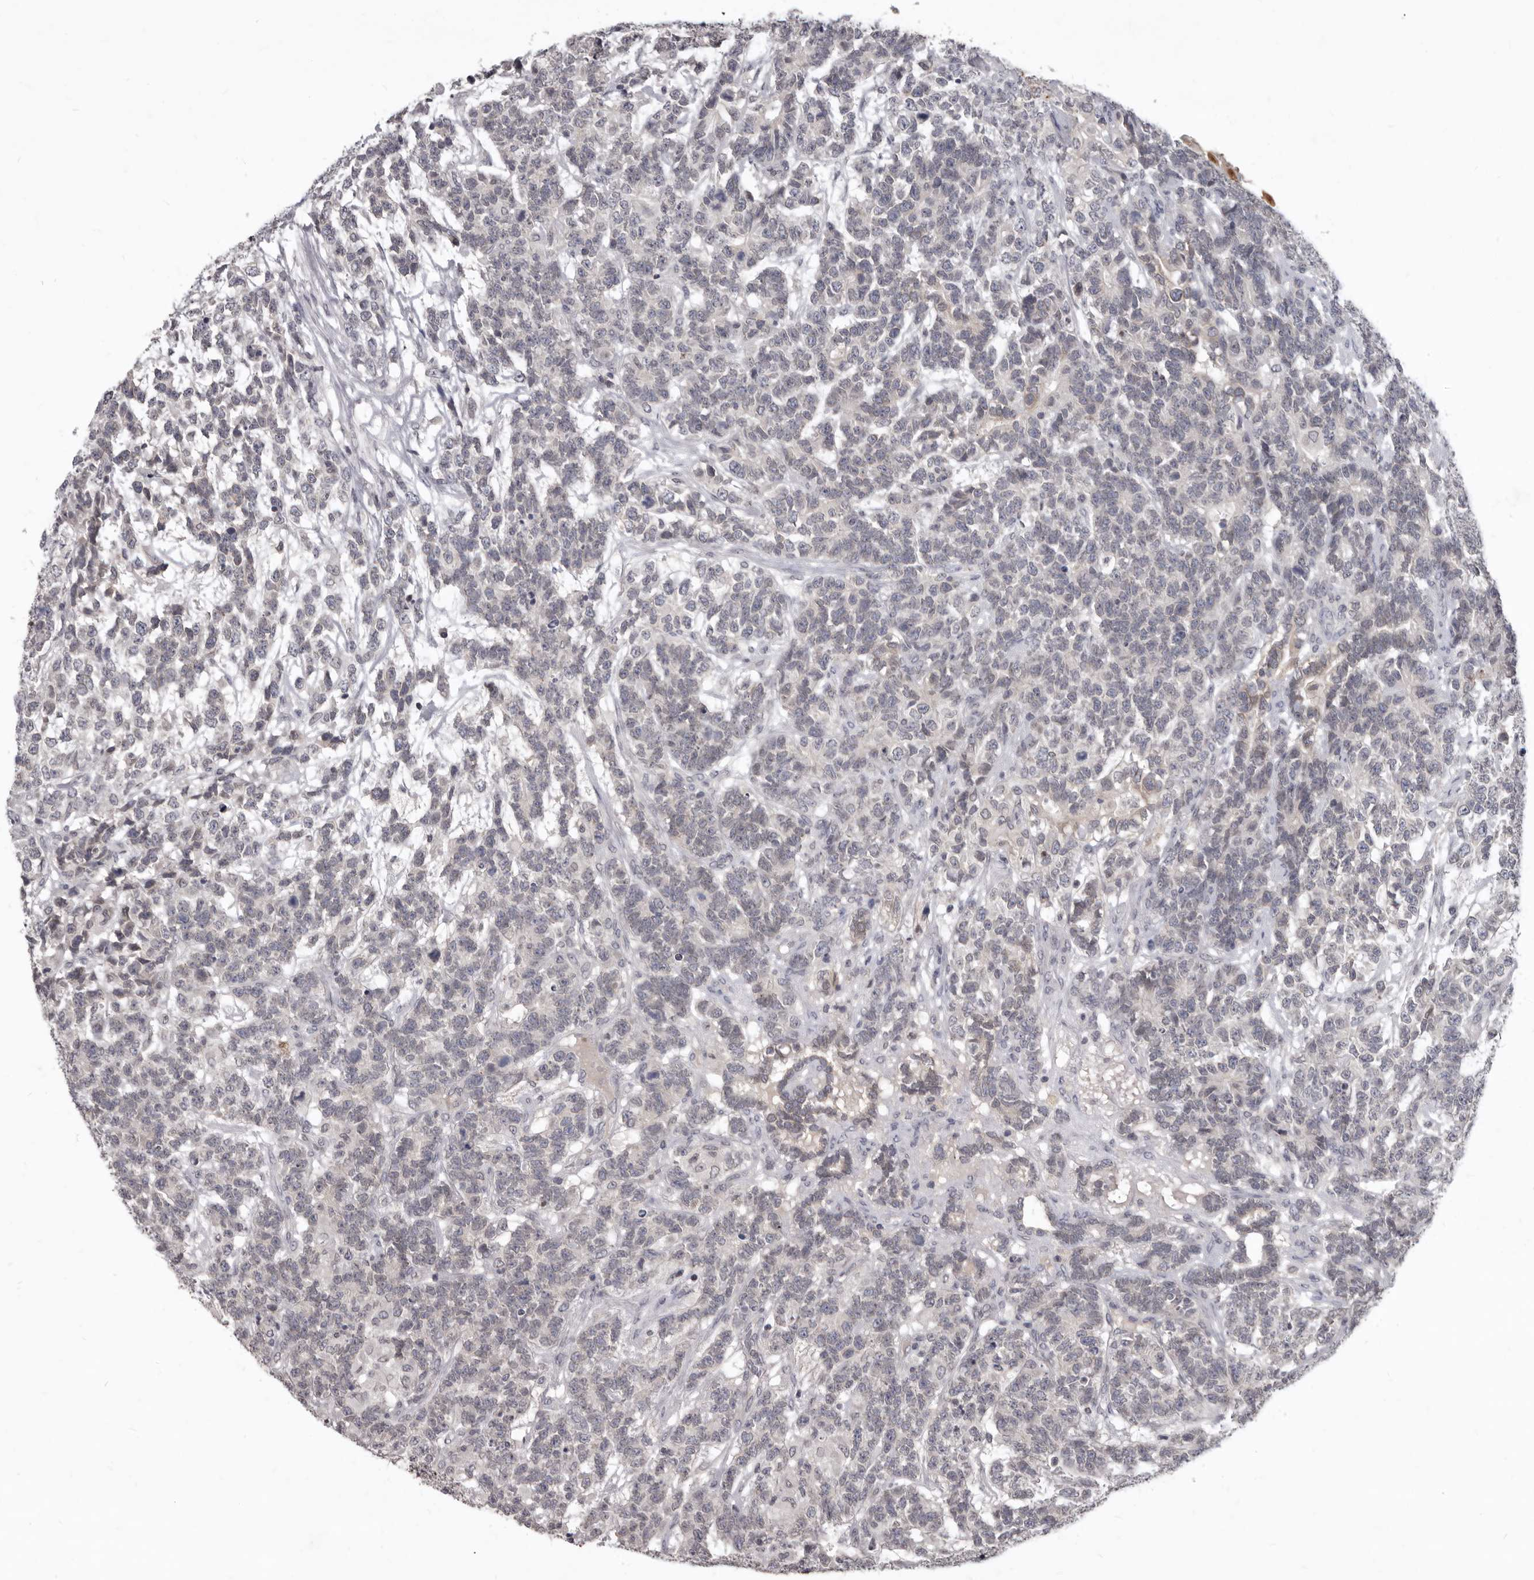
{"staining": {"intensity": "negative", "quantity": "none", "location": "none"}, "tissue": "testis cancer", "cell_type": "Tumor cells", "image_type": "cancer", "snomed": [{"axis": "morphology", "description": "Carcinoma, Embryonal, NOS"}, {"axis": "topography", "description": "Testis"}], "caption": "The IHC micrograph has no significant expression in tumor cells of testis cancer (embryonal carcinoma) tissue.", "gene": "SULT1E1", "patient": {"sex": "male", "age": 26}}